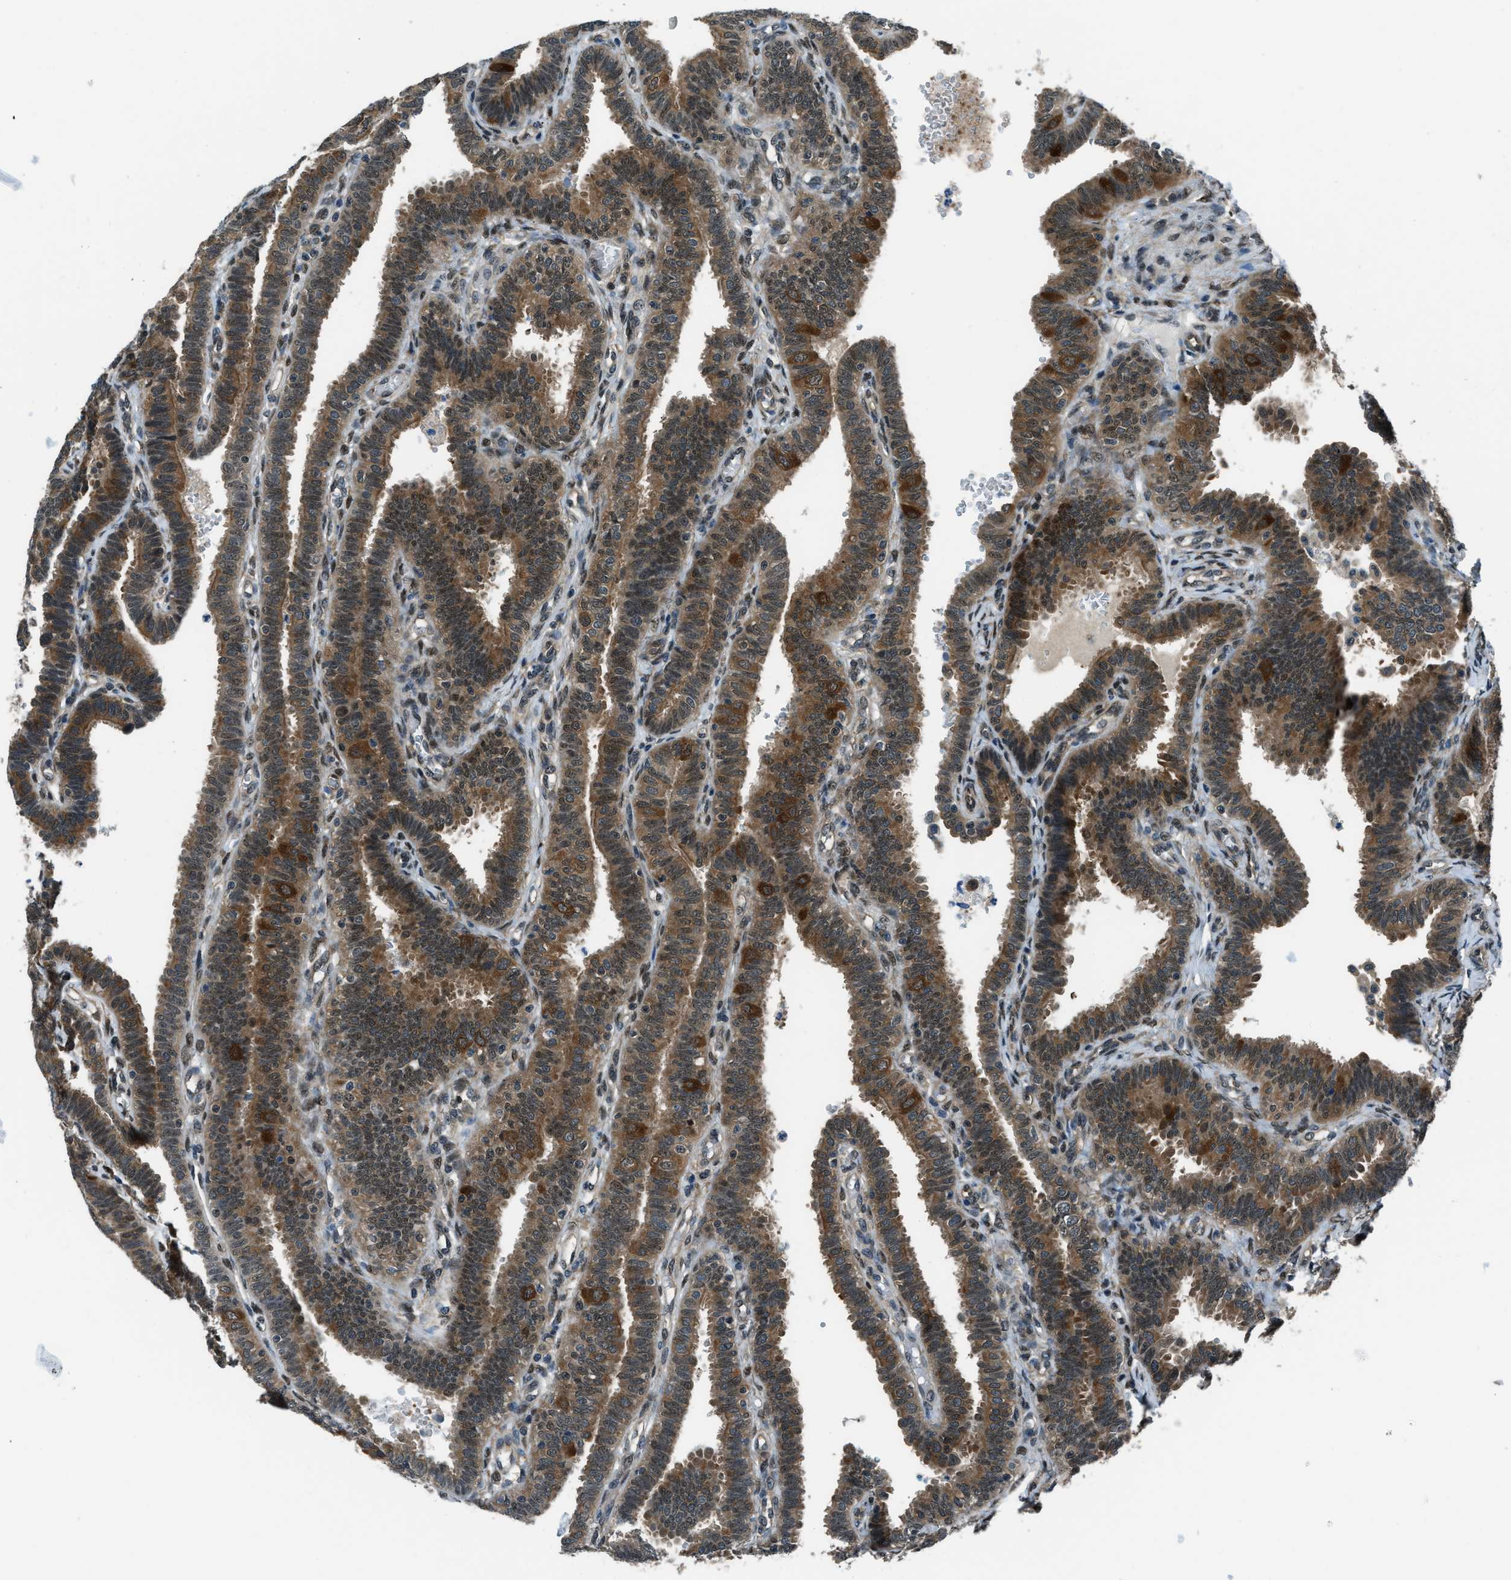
{"staining": {"intensity": "strong", "quantity": ">75%", "location": "cytoplasmic/membranous,nuclear"}, "tissue": "fallopian tube", "cell_type": "Glandular cells", "image_type": "normal", "snomed": [{"axis": "morphology", "description": "Normal tissue, NOS"}, {"axis": "topography", "description": "Fallopian tube"}, {"axis": "topography", "description": "Placenta"}], "caption": "This is an image of immunohistochemistry (IHC) staining of unremarkable fallopian tube, which shows strong positivity in the cytoplasmic/membranous,nuclear of glandular cells.", "gene": "NUDCD3", "patient": {"sex": "female", "age": 34}}